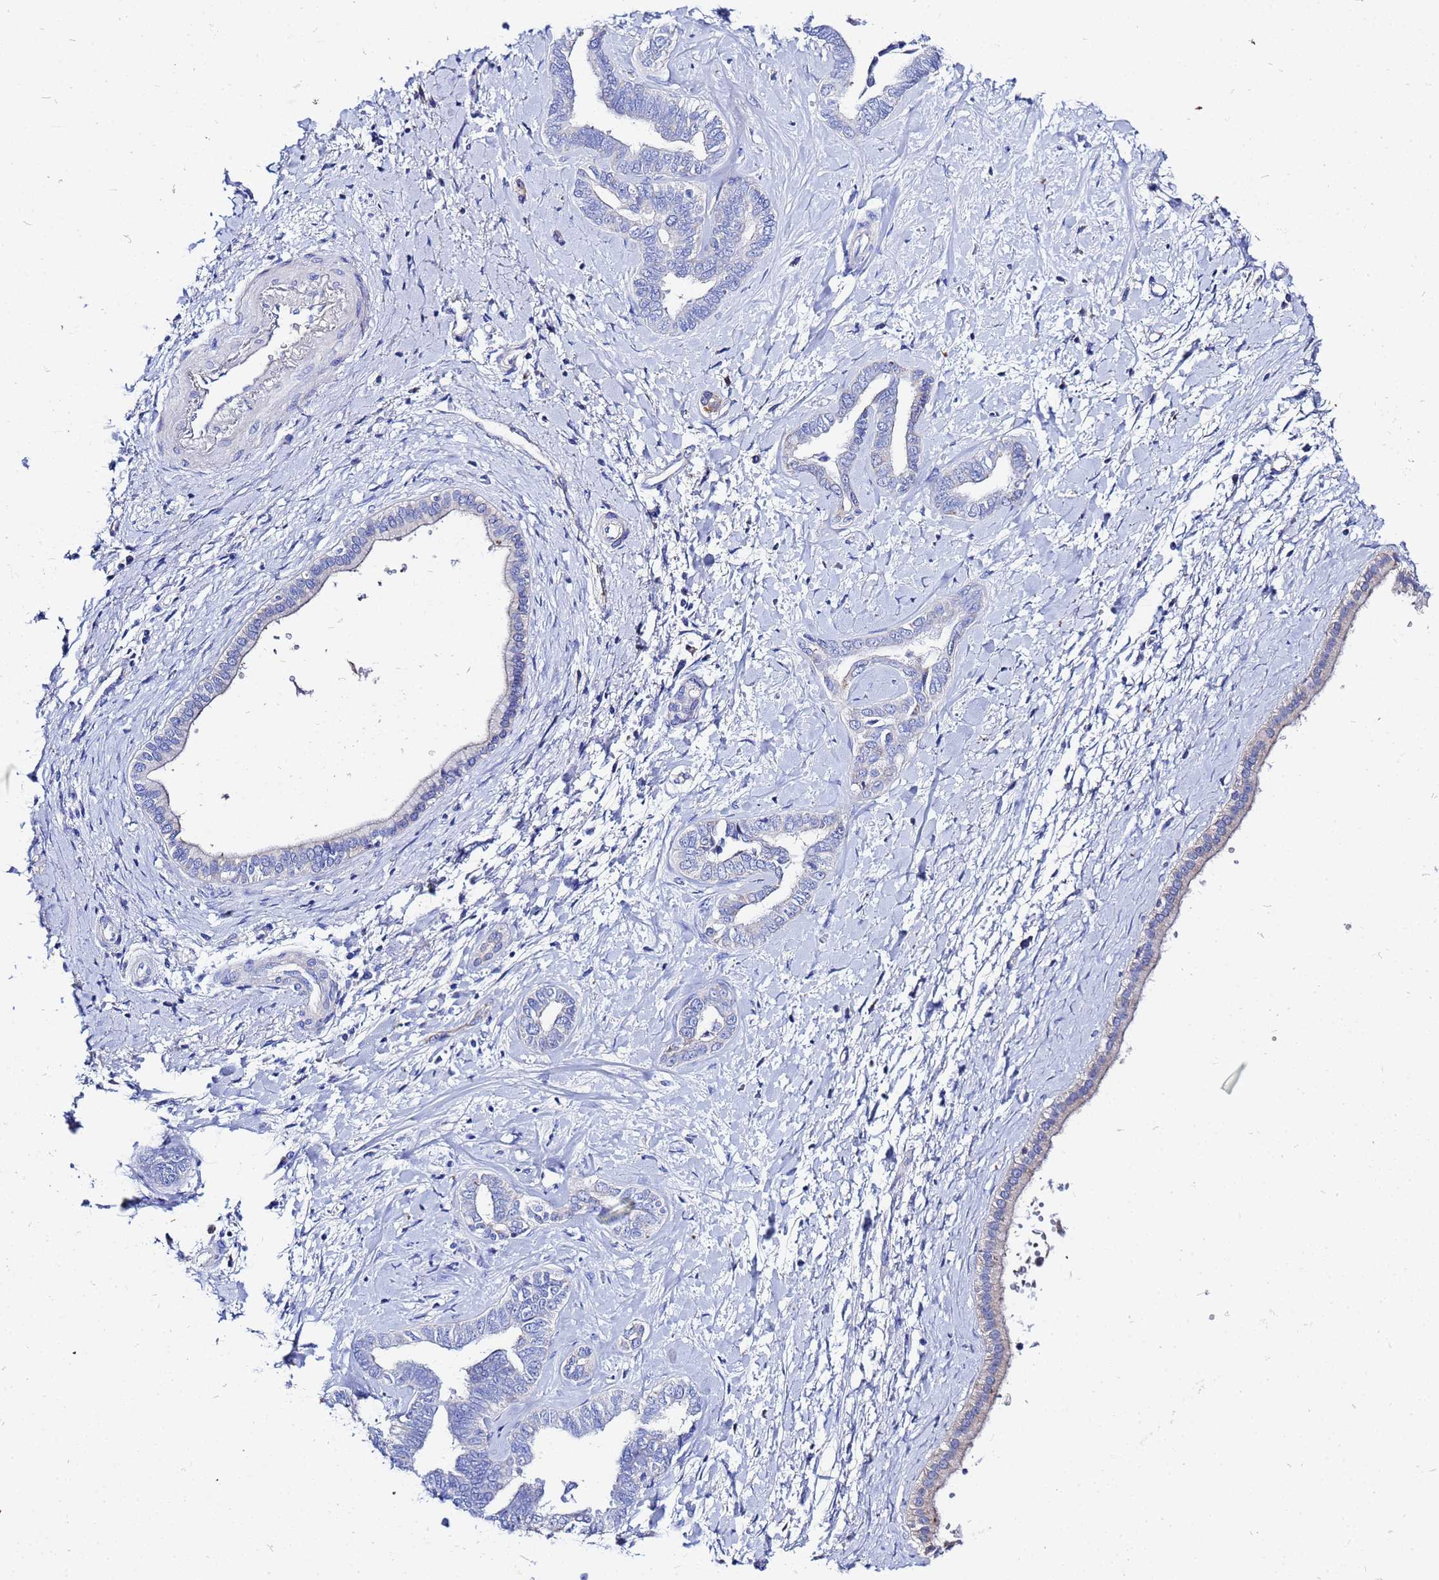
{"staining": {"intensity": "negative", "quantity": "none", "location": "none"}, "tissue": "liver cancer", "cell_type": "Tumor cells", "image_type": "cancer", "snomed": [{"axis": "morphology", "description": "Cholangiocarcinoma"}, {"axis": "topography", "description": "Liver"}], "caption": "An IHC histopathology image of liver cholangiocarcinoma is shown. There is no staining in tumor cells of liver cholangiocarcinoma. (Brightfield microscopy of DAB (3,3'-diaminobenzidine) immunohistochemistry (IHC) at high magnification).", "gene": "FAHD2A", "patient": {"sex": "female", "age": 77}}